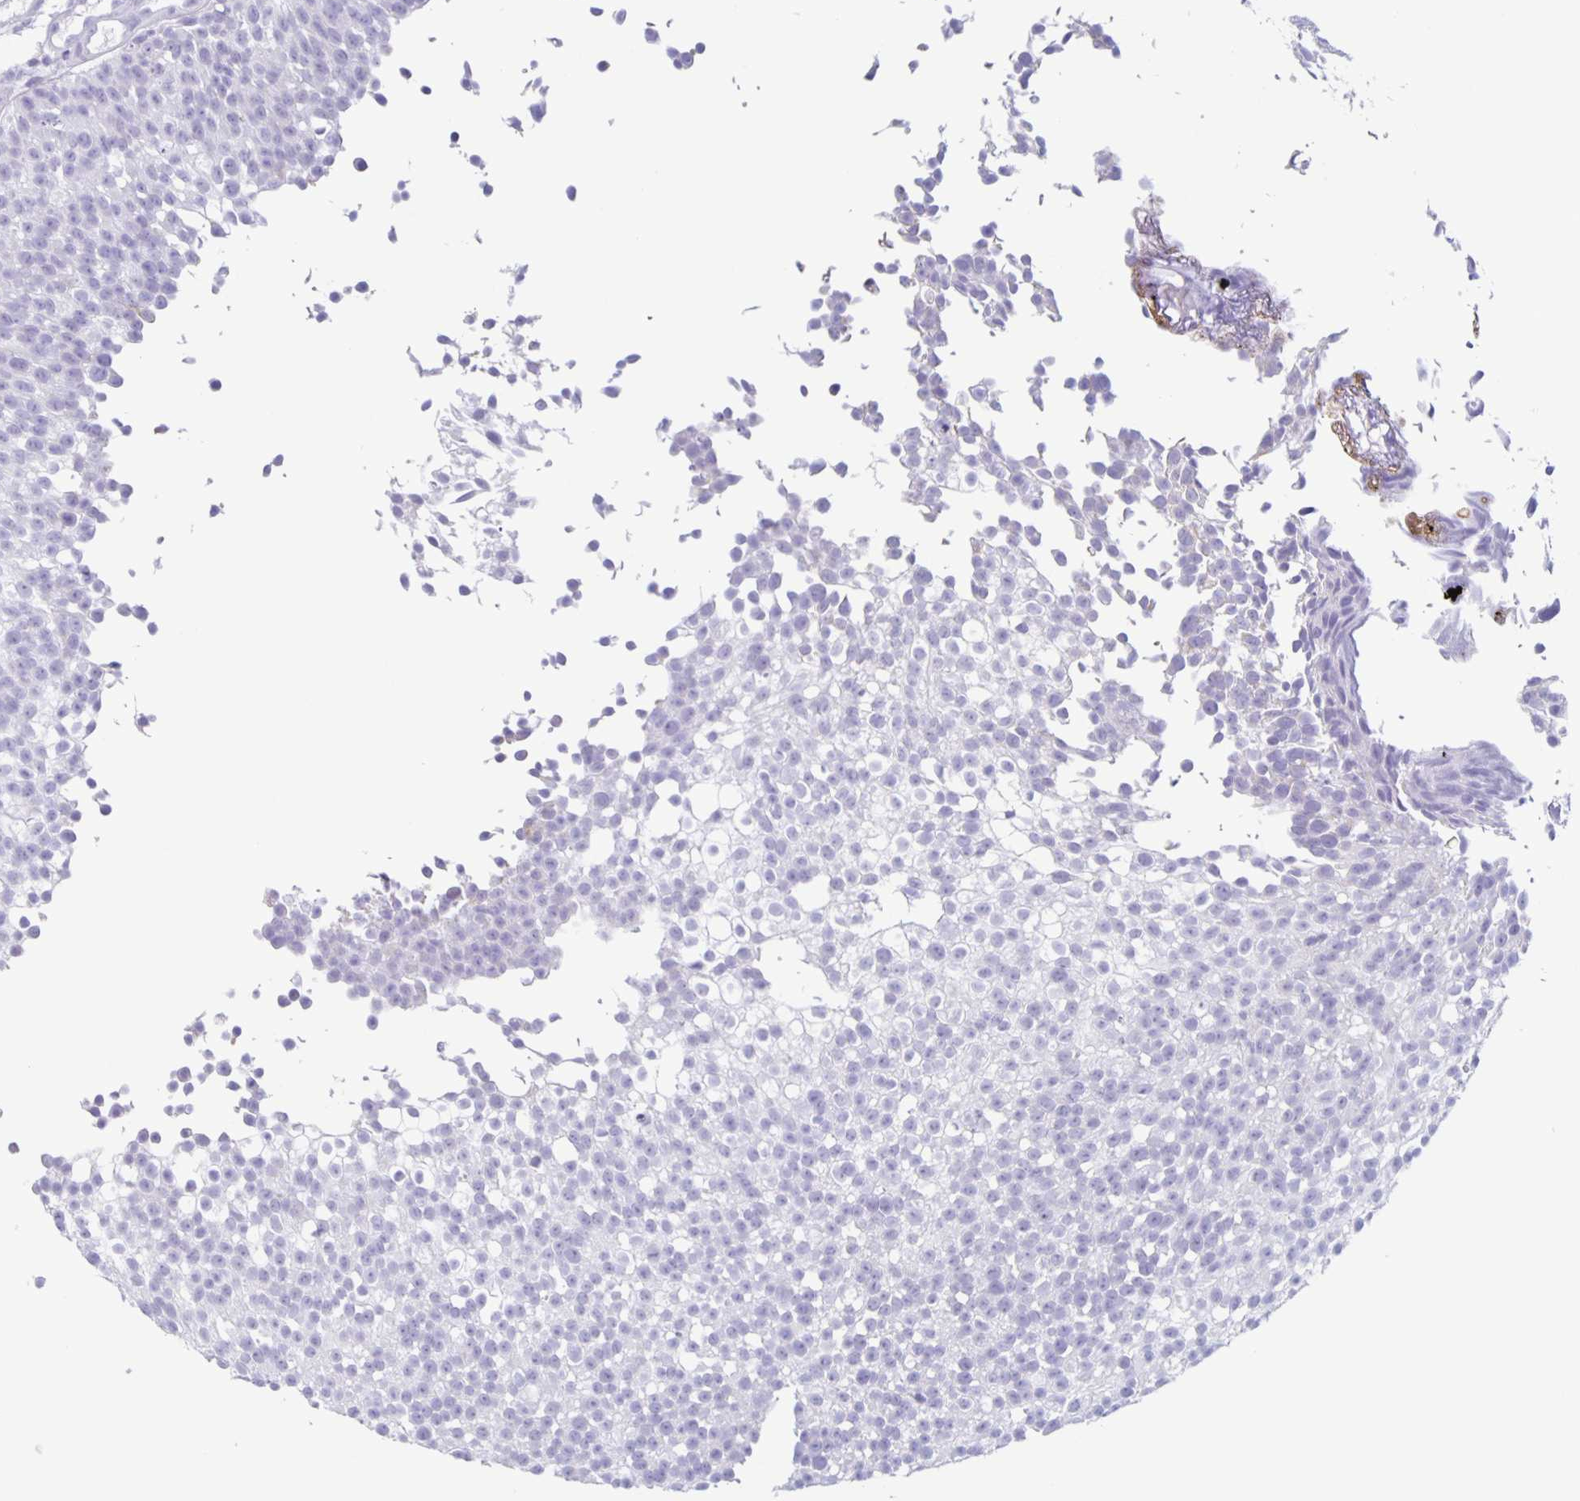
{"staining": {"intensity": "negative", "quantity": "none", "location": "none"}, "tissue": "urothelial cancer", "cell_type": "Tumor cells", "image_type": "cancer", "snomed": [{"axis": "morphology", "description": "Urothelial carcinoma, Low grade"}, {"axis": "topography", "description": "Urinary bladder"}], "caption": "This histopathology image is of urothelial cancer stained with IHC to label a protein in brown with the nuclei are counter-stained blue. There is no staining in tumor cells. The staining was performed using DAB to visualize the protein expression in brown, while the nuclei were stained in blue with hematoxylin (Magnification: 20x).", "gene": "CT45A5", "patient": {"sex": "male", "age": 70}}